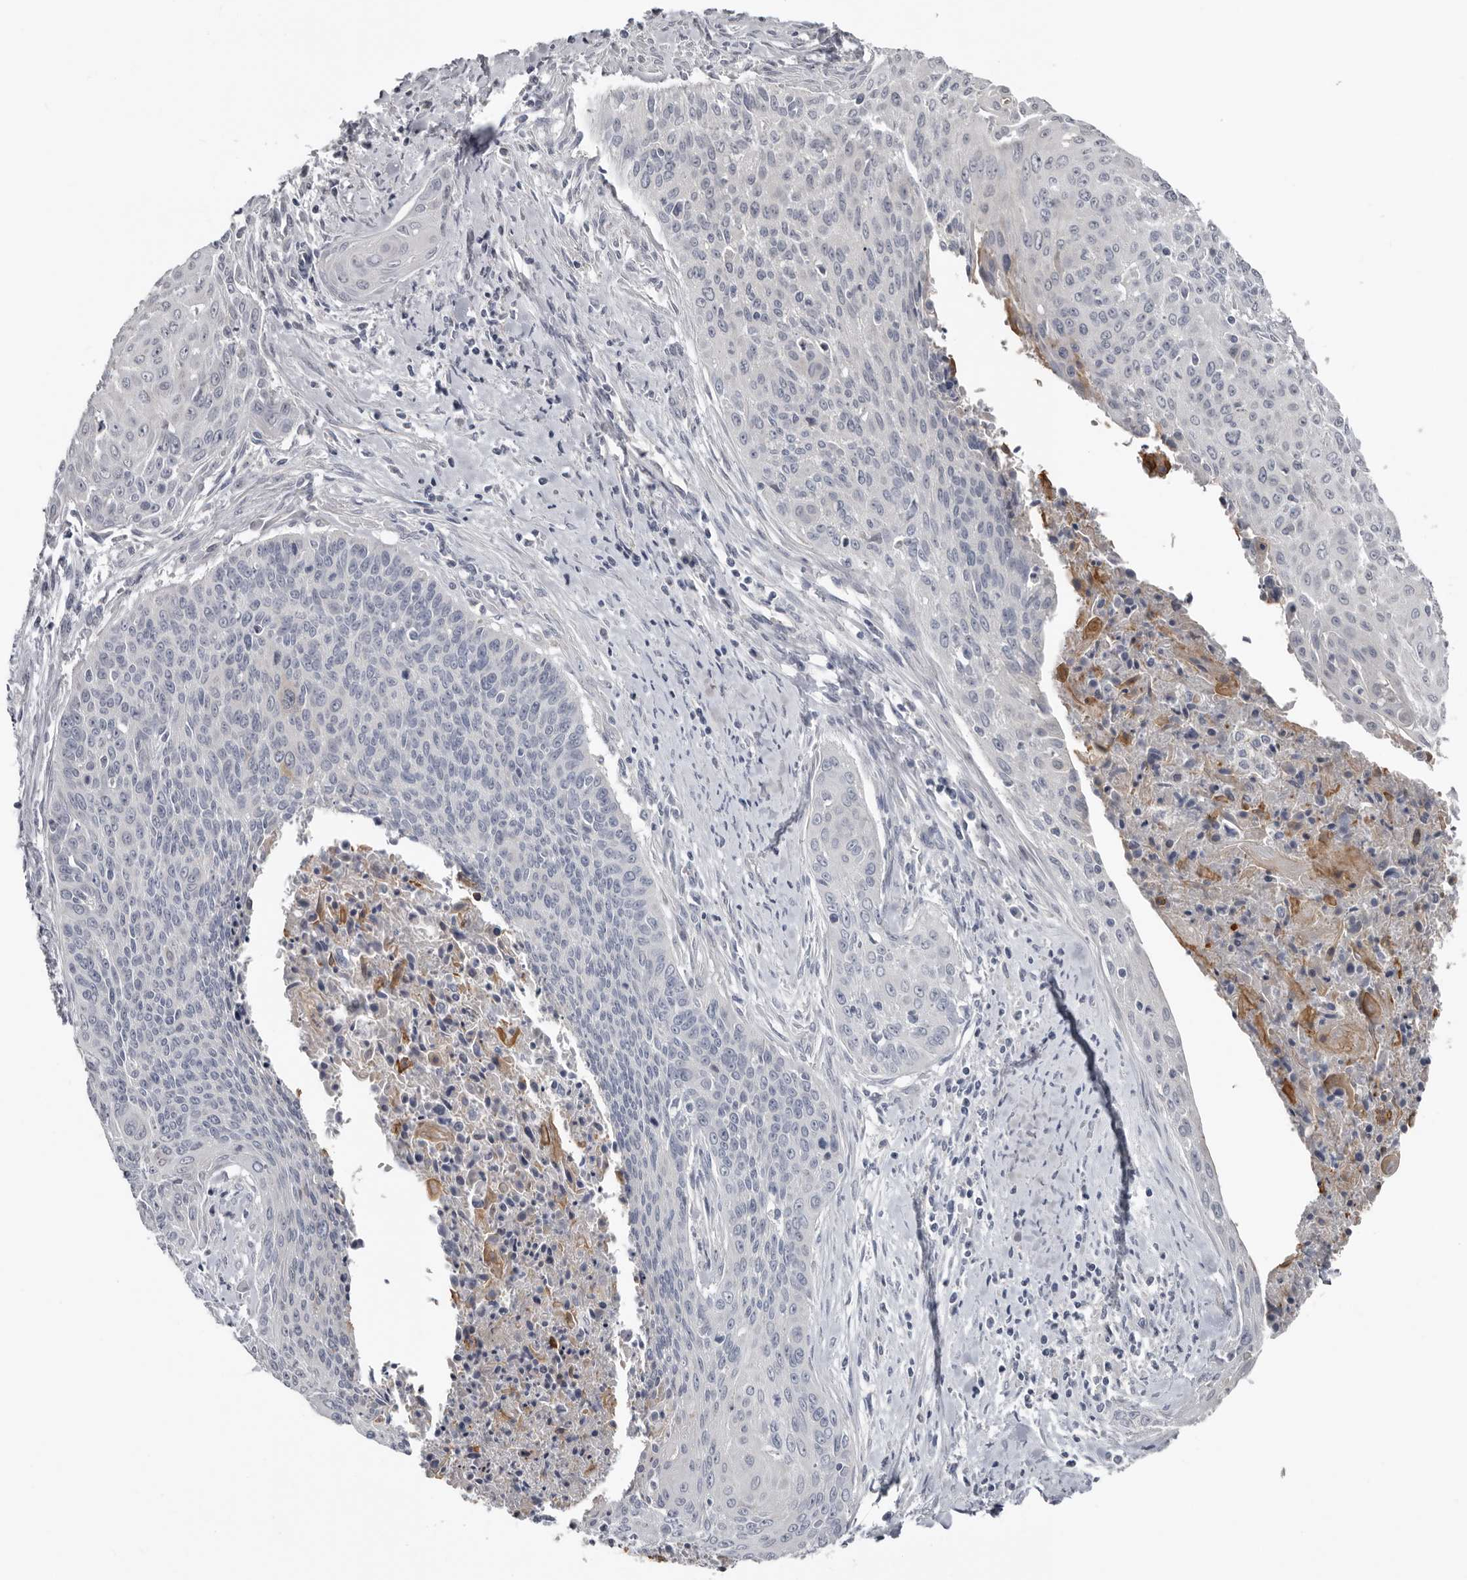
{"staining": {"intensity": "negative", "quantity": "none", "location": "none"}, "tissue": "cervical cancer", "cell_type": "Tumor cells", "image_type": "cancer", "snomed": [{"axis": "morphology", "description": "Squamous cell carcinoma, NOS"}, {"axis": "topography", "description": "Cervix"}], "caption": "An immunohistochemistry (IHC) histopathology image of cervical squamous cell carcinoma is shown. There is no staining in tumor cells of cervical squamous cell carcinoma.", "gene": "FABP7", "patient": {"sex": "female", "age": 55}}